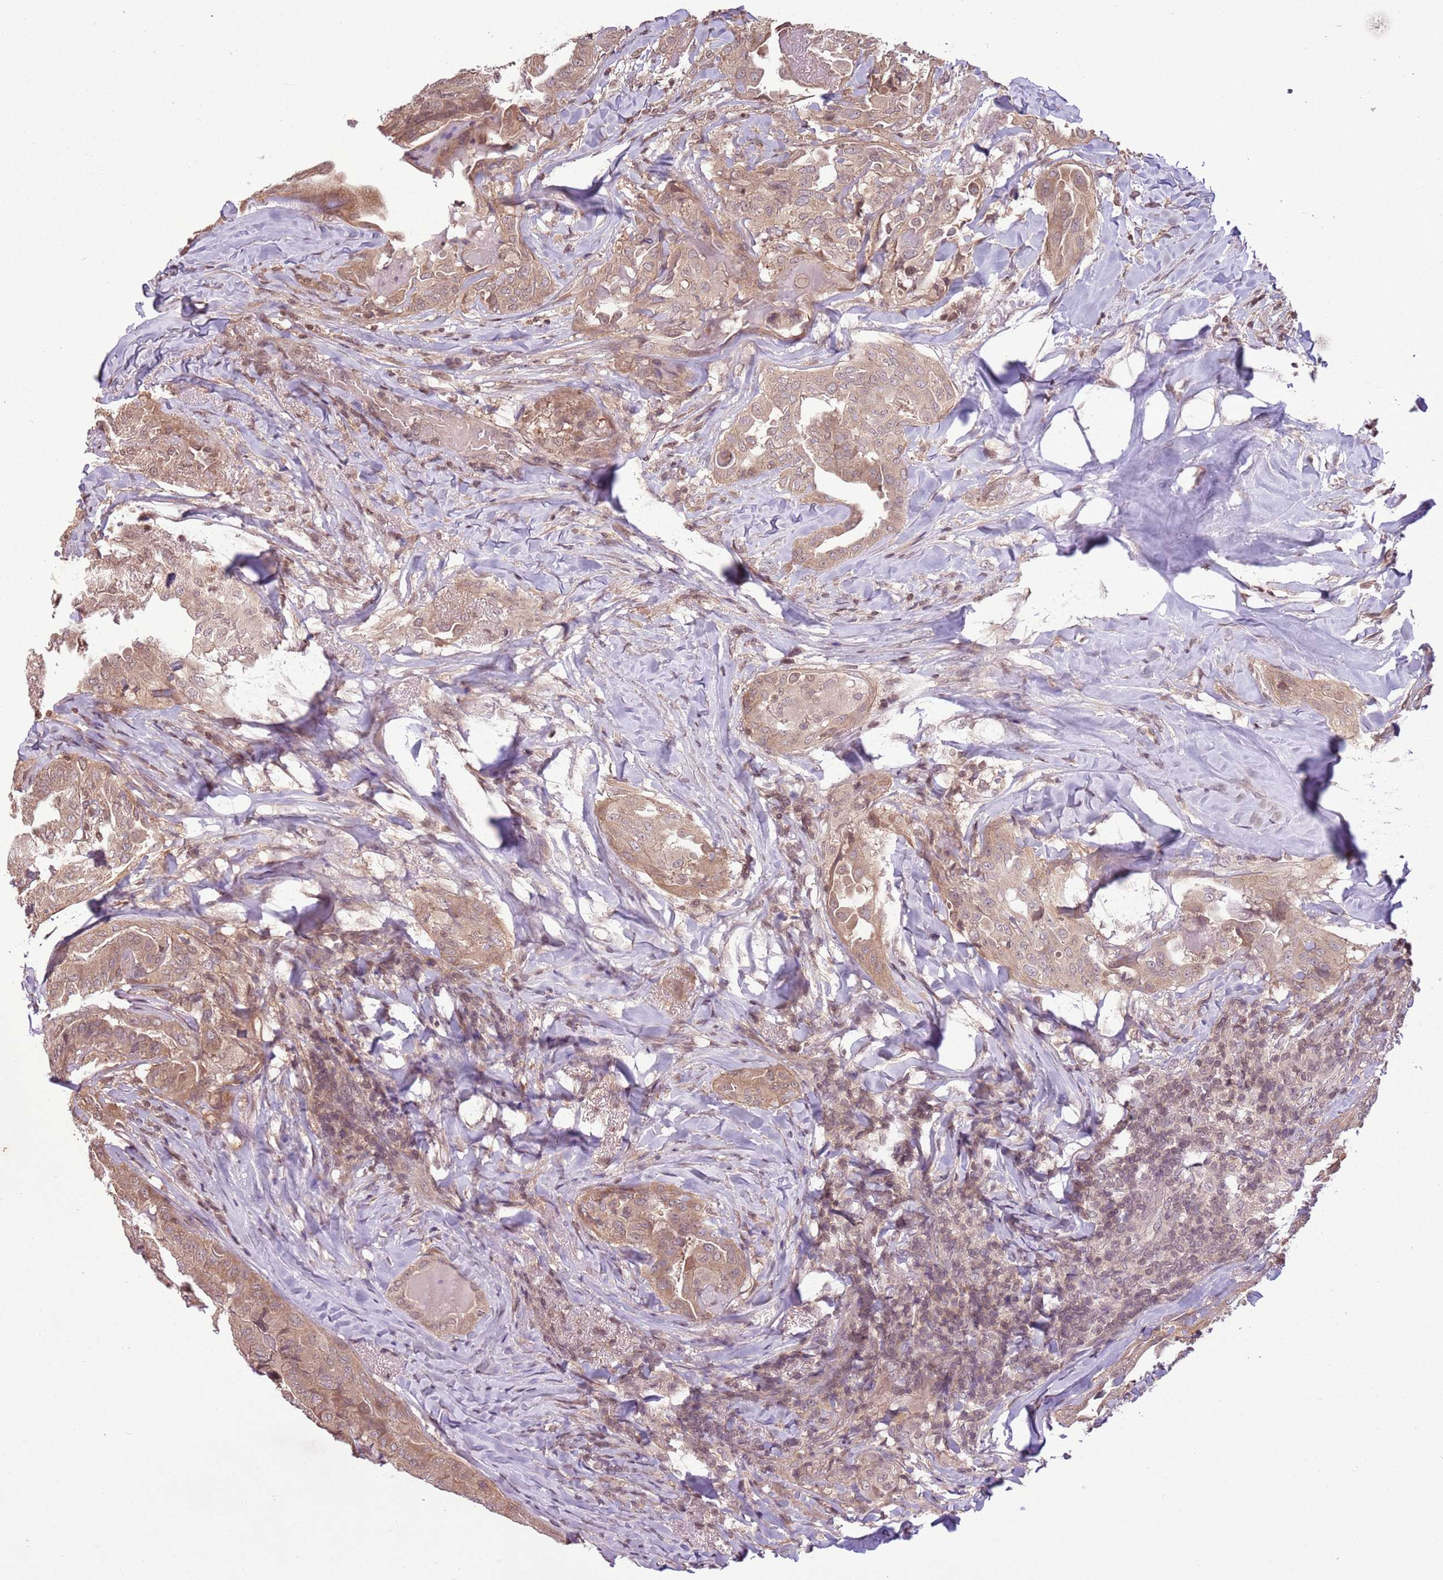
{"staining": {"intensity": "moderate", "quantity": "<25%", "location": "cytoplasmic/membranous"}, "tissue": "thyroid cancer", "cell_type": "Tumor cells", "image_type": "cancer", "snomed": [{"axis": "morphology", "description": "Papillary adenocarcinoma, NOS"}, {"axis": "topography", "description": "Thyroid gland"}], "caption": "Immunohistochemical staining of papillary adenocarcinoma (thyroid) demonstrates low levels of moderate cytoplasmic/membranous expression in about <25% of tumor cells. (Brightfield microscopy of DAB IHC at high magnification).", "gene": "CAPN9", "patient": {"sex": "female", "age": 68}}